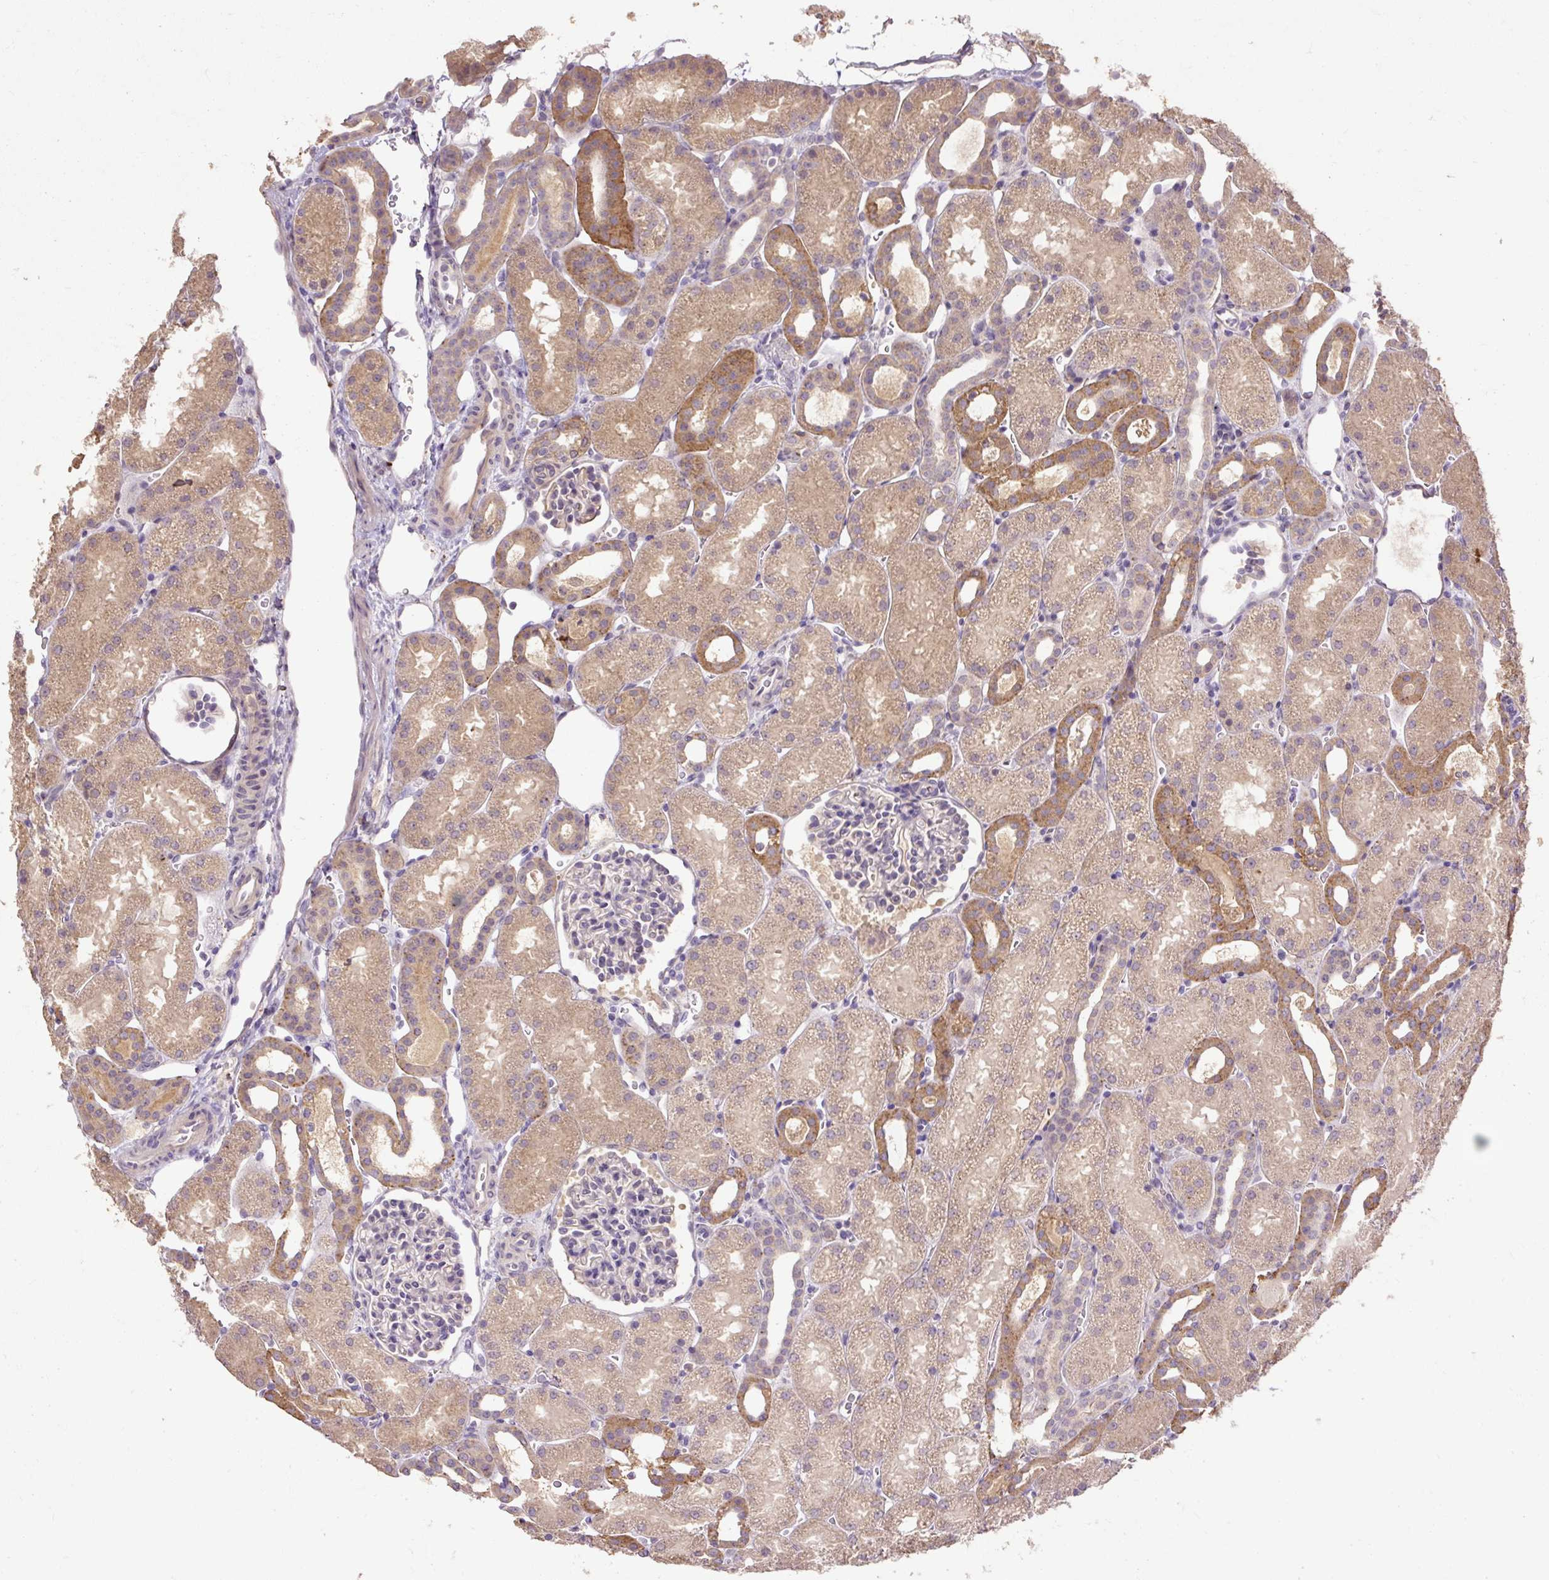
{"staining": {"intensity": "negative", "quantity": "none", "location": "none"}, "tissue": "kidney", "cell_type": "Cells in glomeruli", "image_type": "normal", "snomed": [{"axis": "morphology", "description": "Normal tissue, NOS"}, {"axis": "topography", "description": "Kidney"}], "caption": "Histopathology image shows no significant protein staining in cells in glomeruli of benign kidney.", "gene": "LRTM2", "patient": {"sex": "male", "age": 2}}